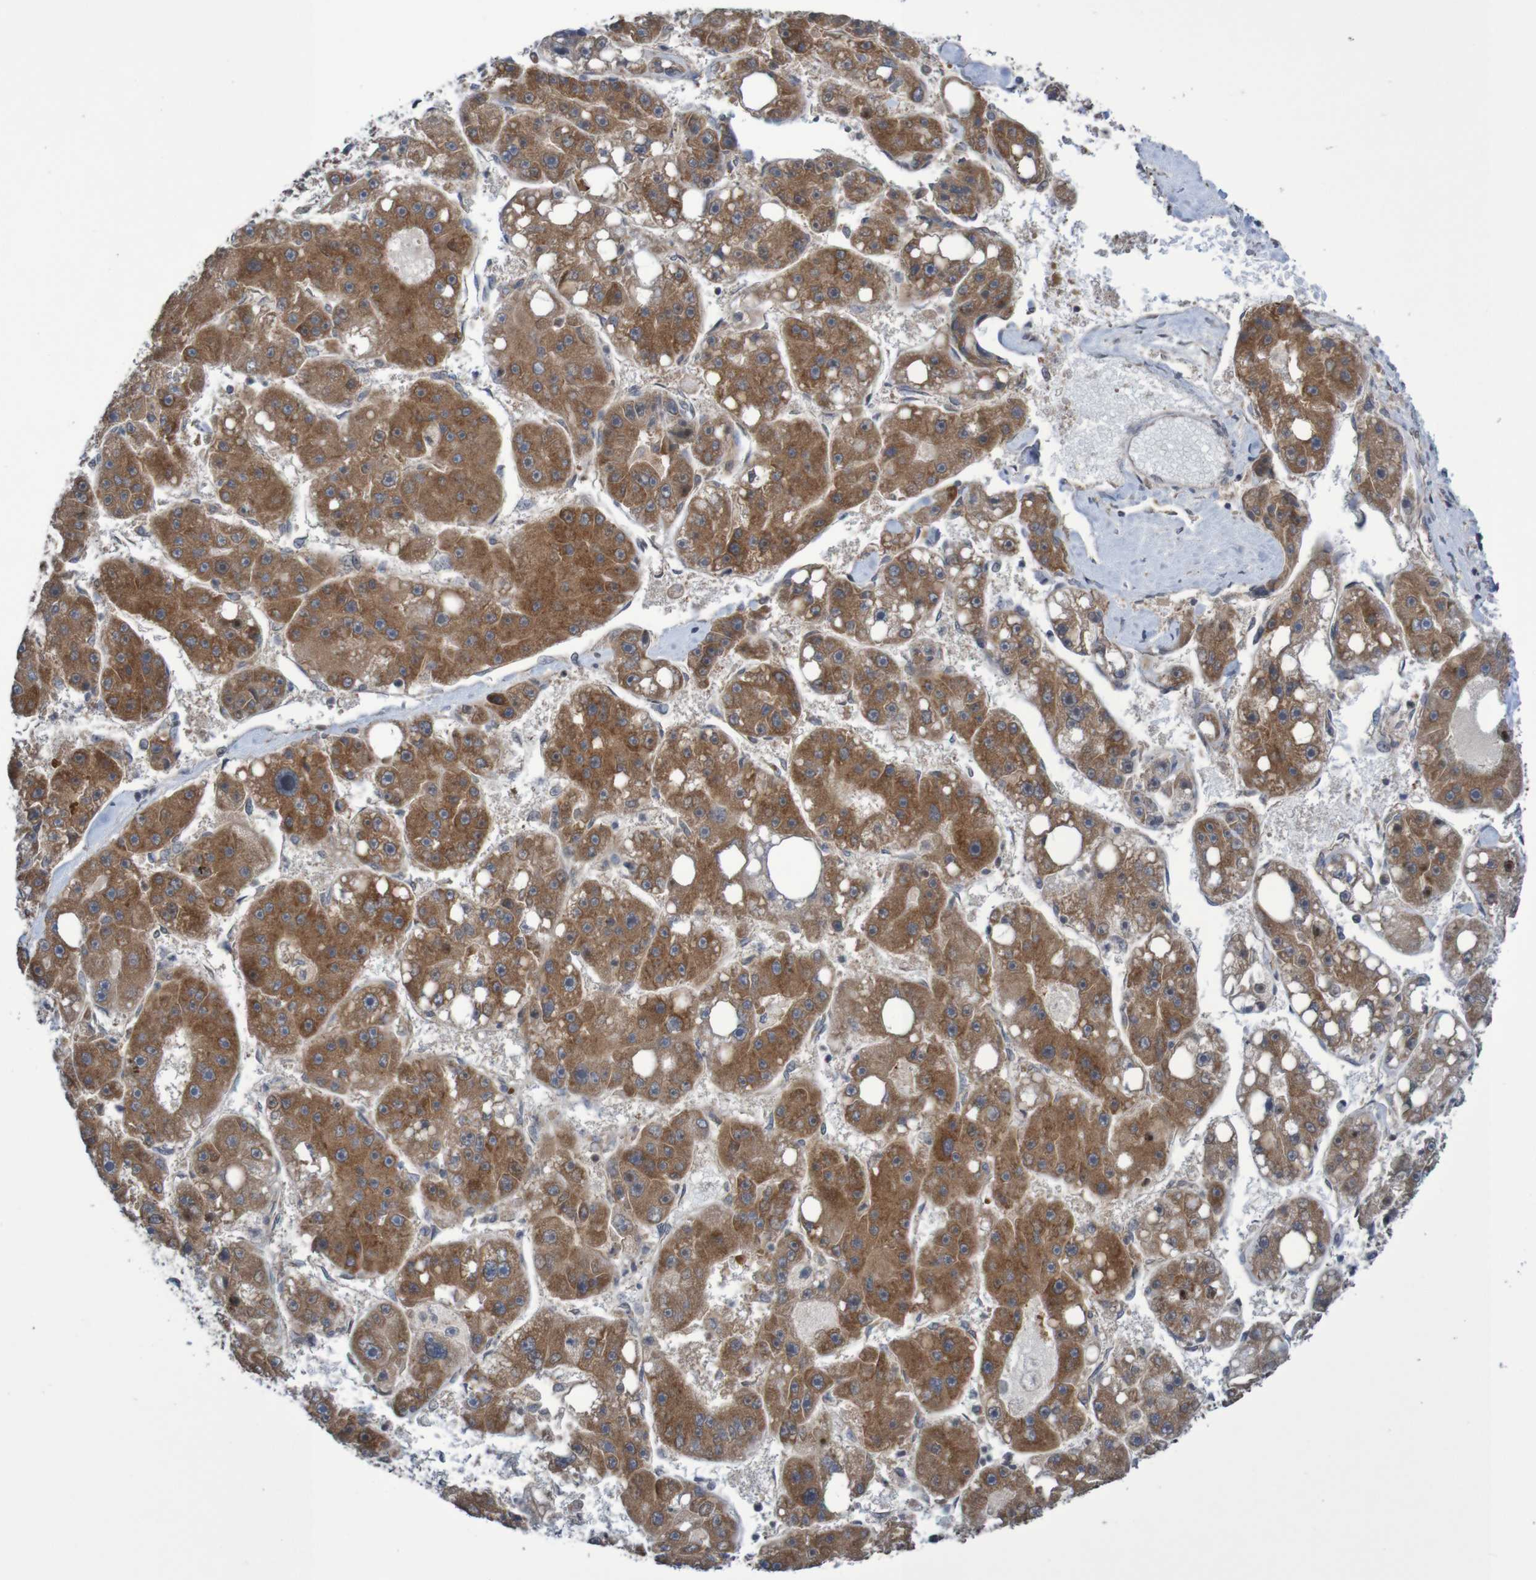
{"staining": {"intensity": "strong", "quantity": ">75%", "location": "cytoplasmic/membranous"}, "tissue": "liver cancer", "cell_type": "Tumor cells", "image_type": "cancer", "snomed": [{"axis": "morphology", "description": "Carcinoma, Hepatocellular, NOS"}, {"axis": "topography", "description": "Liver"}], "caption": "This photomicrograph displays immunohistochemistry staining of liver cancer, with high strong cytoplasmic/membranous staining in approximately >75% of tumor cells.", "gene": "LRRC47", "patient": {"sex": "female", "age": 61}}